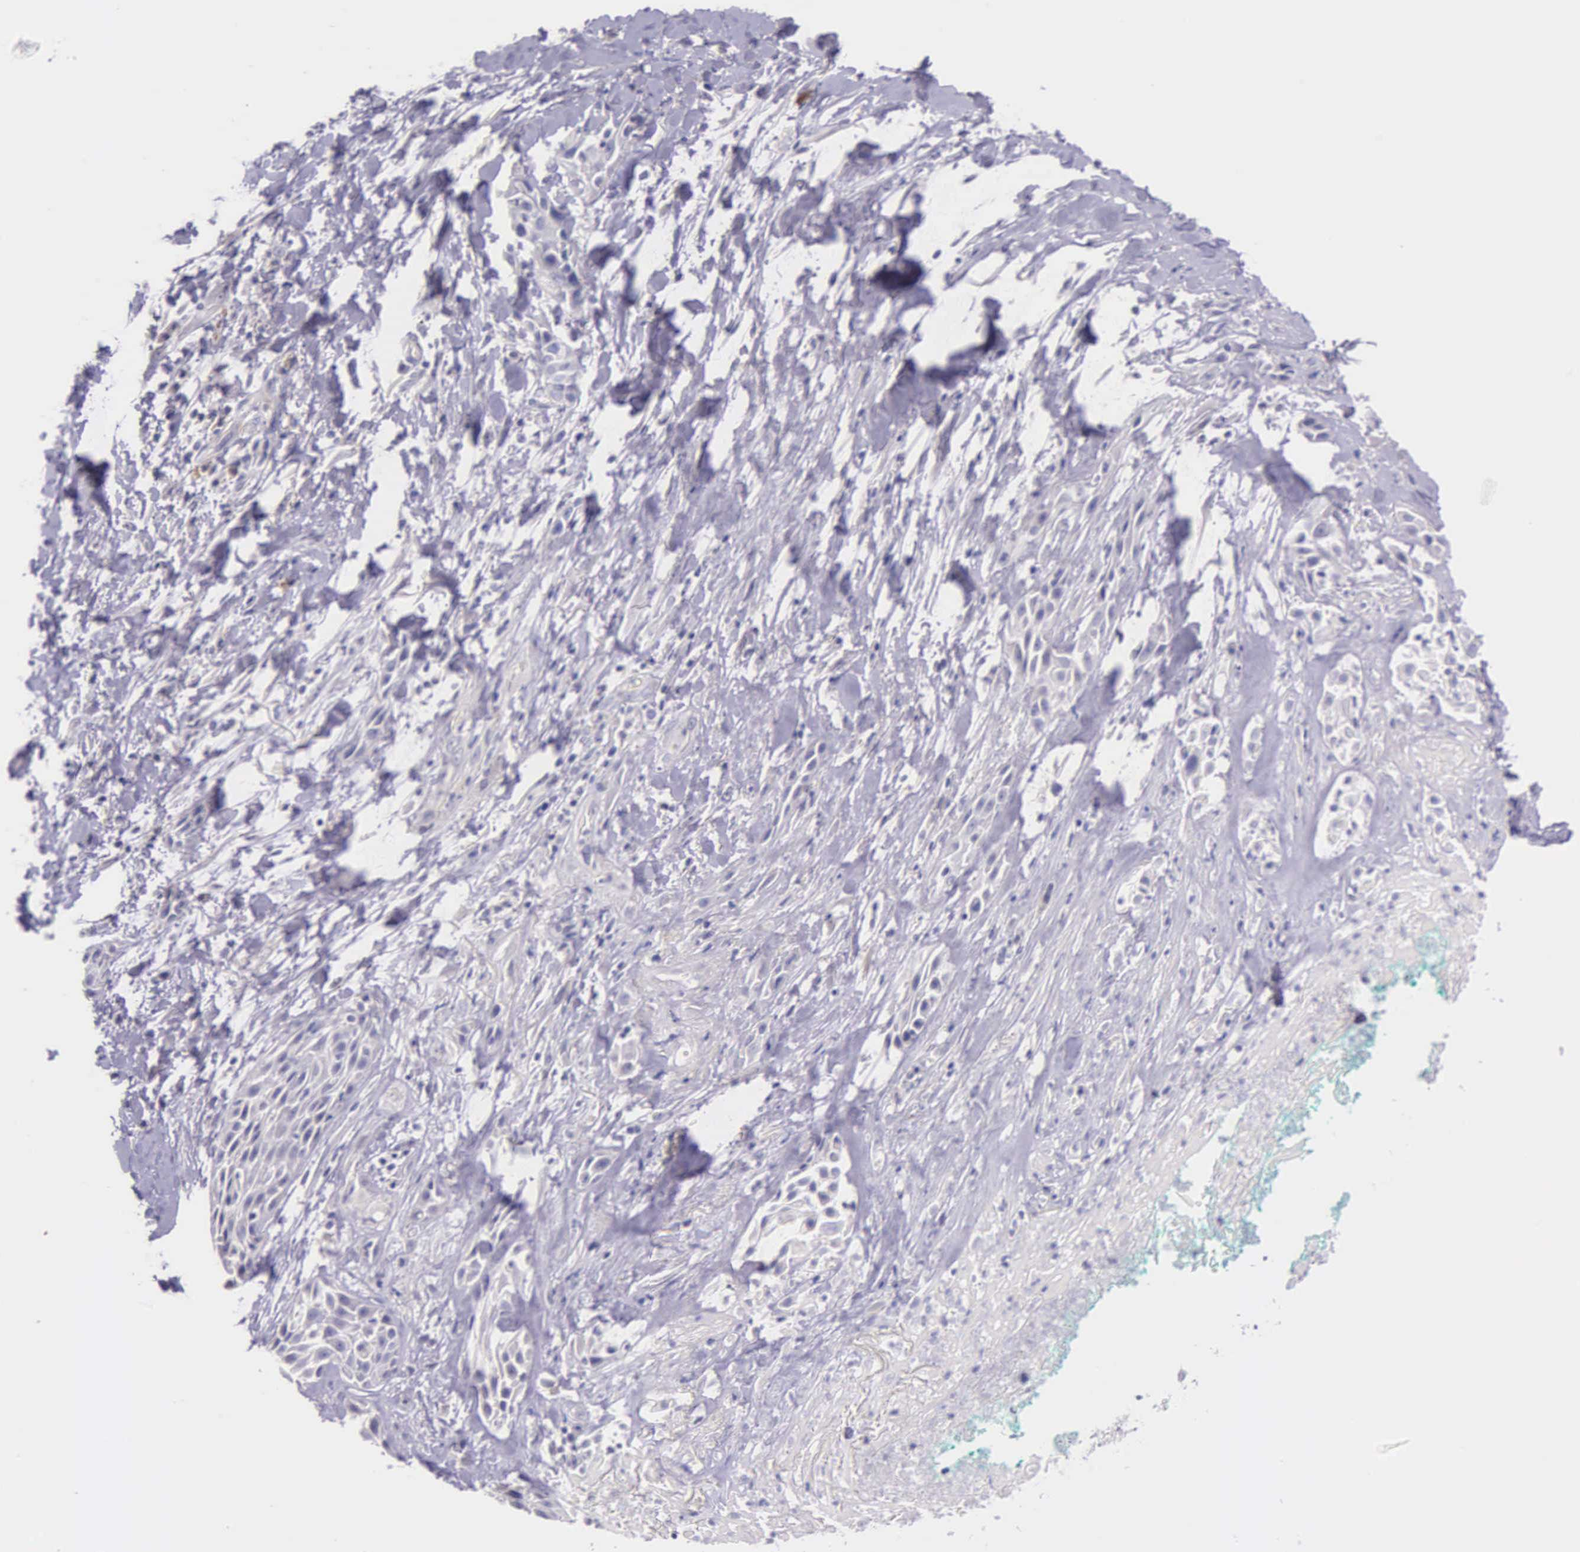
{"staining": {"intensity": "negative", "quantity": "none", "location": "none"}, "tissue": "skin cancer", "cell_type": "Tumor cells", "image_type": "cancer", "snomed": [{"axis": "morphology", "description": "Squamous cell carcinoma, NOS"}, {"axis": "topography", "description": "Skin"}, {"axis": "topography", "description": "Anal"}], "caption": "This is an IHC micrograph of human skin squamous cell carcinoma. There is no expression in tumor cells.", "gene": "THSD7A", "patient": {"sex": "male", "age": 64}}